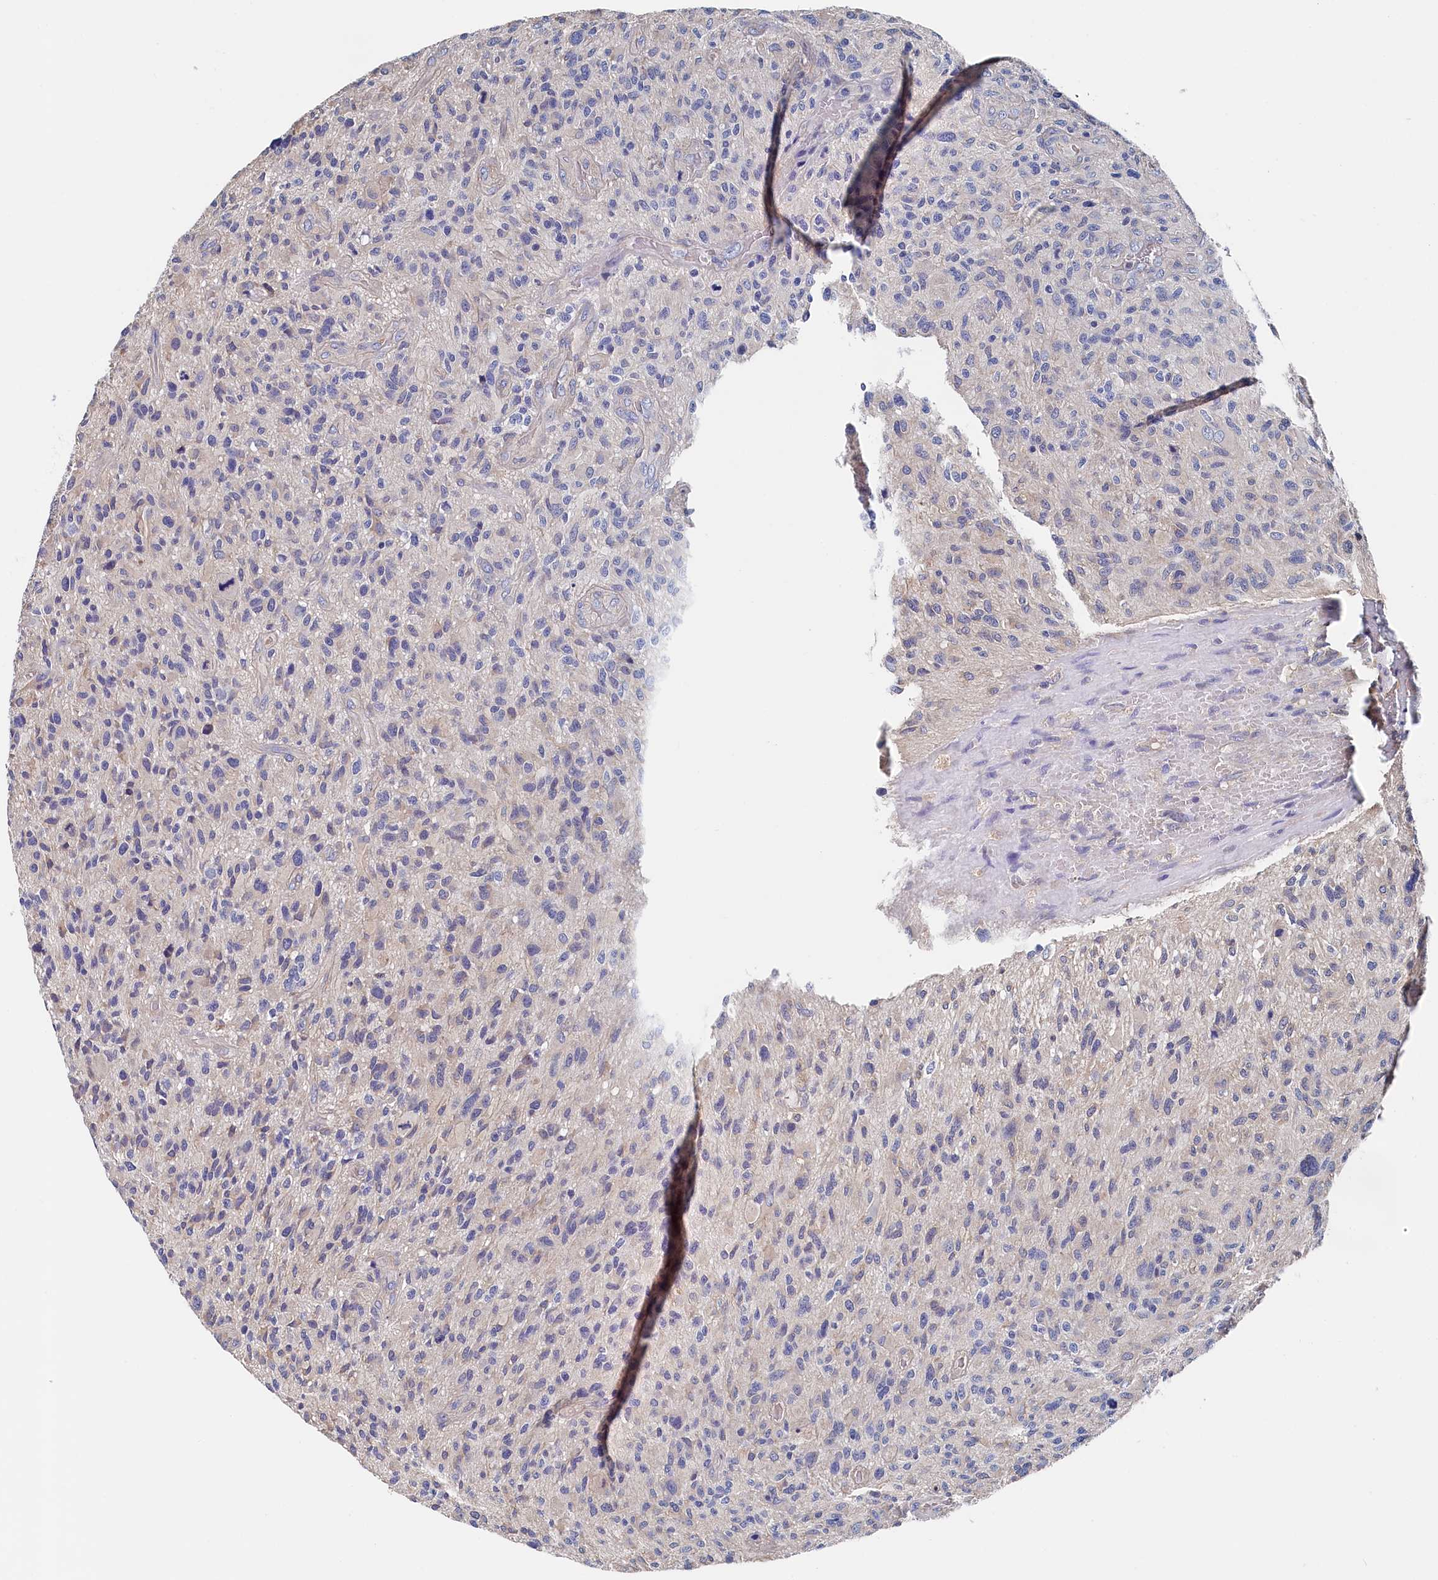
{"staining": {"intensity": "negative", "quantity": "none", "location": "none"}, "tissue": "glioma", "cell_type": "Tumor cells", "image_type": "cancer", "snomed": [{"axis": "morphology", "description": "Glioma, malignant, High grade"}, {"axis": "topography", "description": "Brain"}], "caption": "Tumor cells show no significant protein positivity in malignant high-grade glioma.", "gene": "BHMT", "patient": {"sex": "male", "age": 47}}